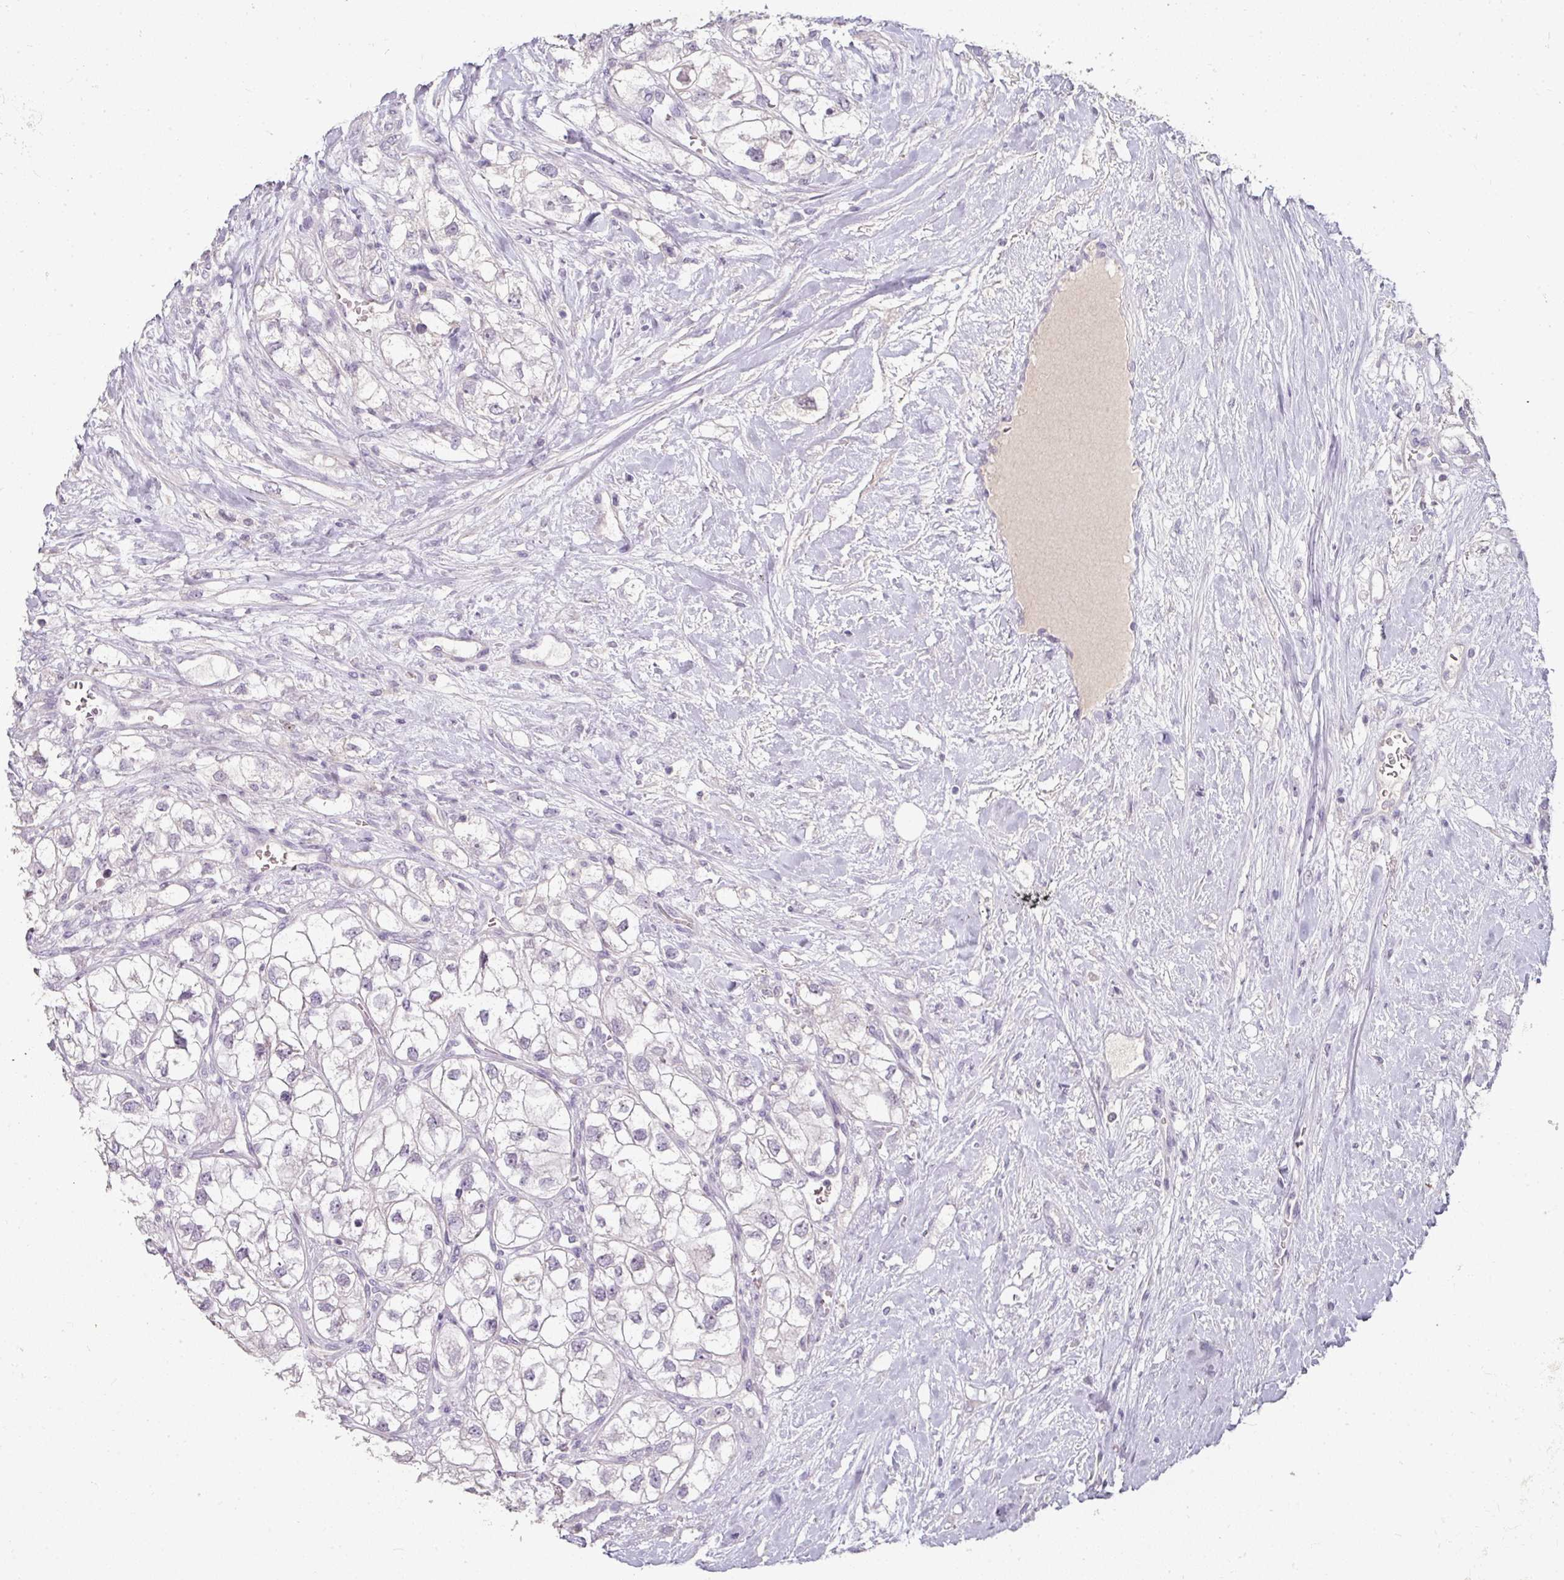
{"staining": {"intensity": "negative", "quantity": "none", "location": "none"}, "tissue": "renal cancer", "cell_type": "Tumor cells", "image_type": "cancer", "snomed": [{"axis": "morphology", "description": "Adenocarcinoma, NOS"}, {"axis": "topography", "description": "Kidney"}], "caption": "There is no significant staining in tumor cells of renal cancer (adenocarcinoma).", "gene": "GTF2H3", "patient": {"sex": "male", "age": 59}}